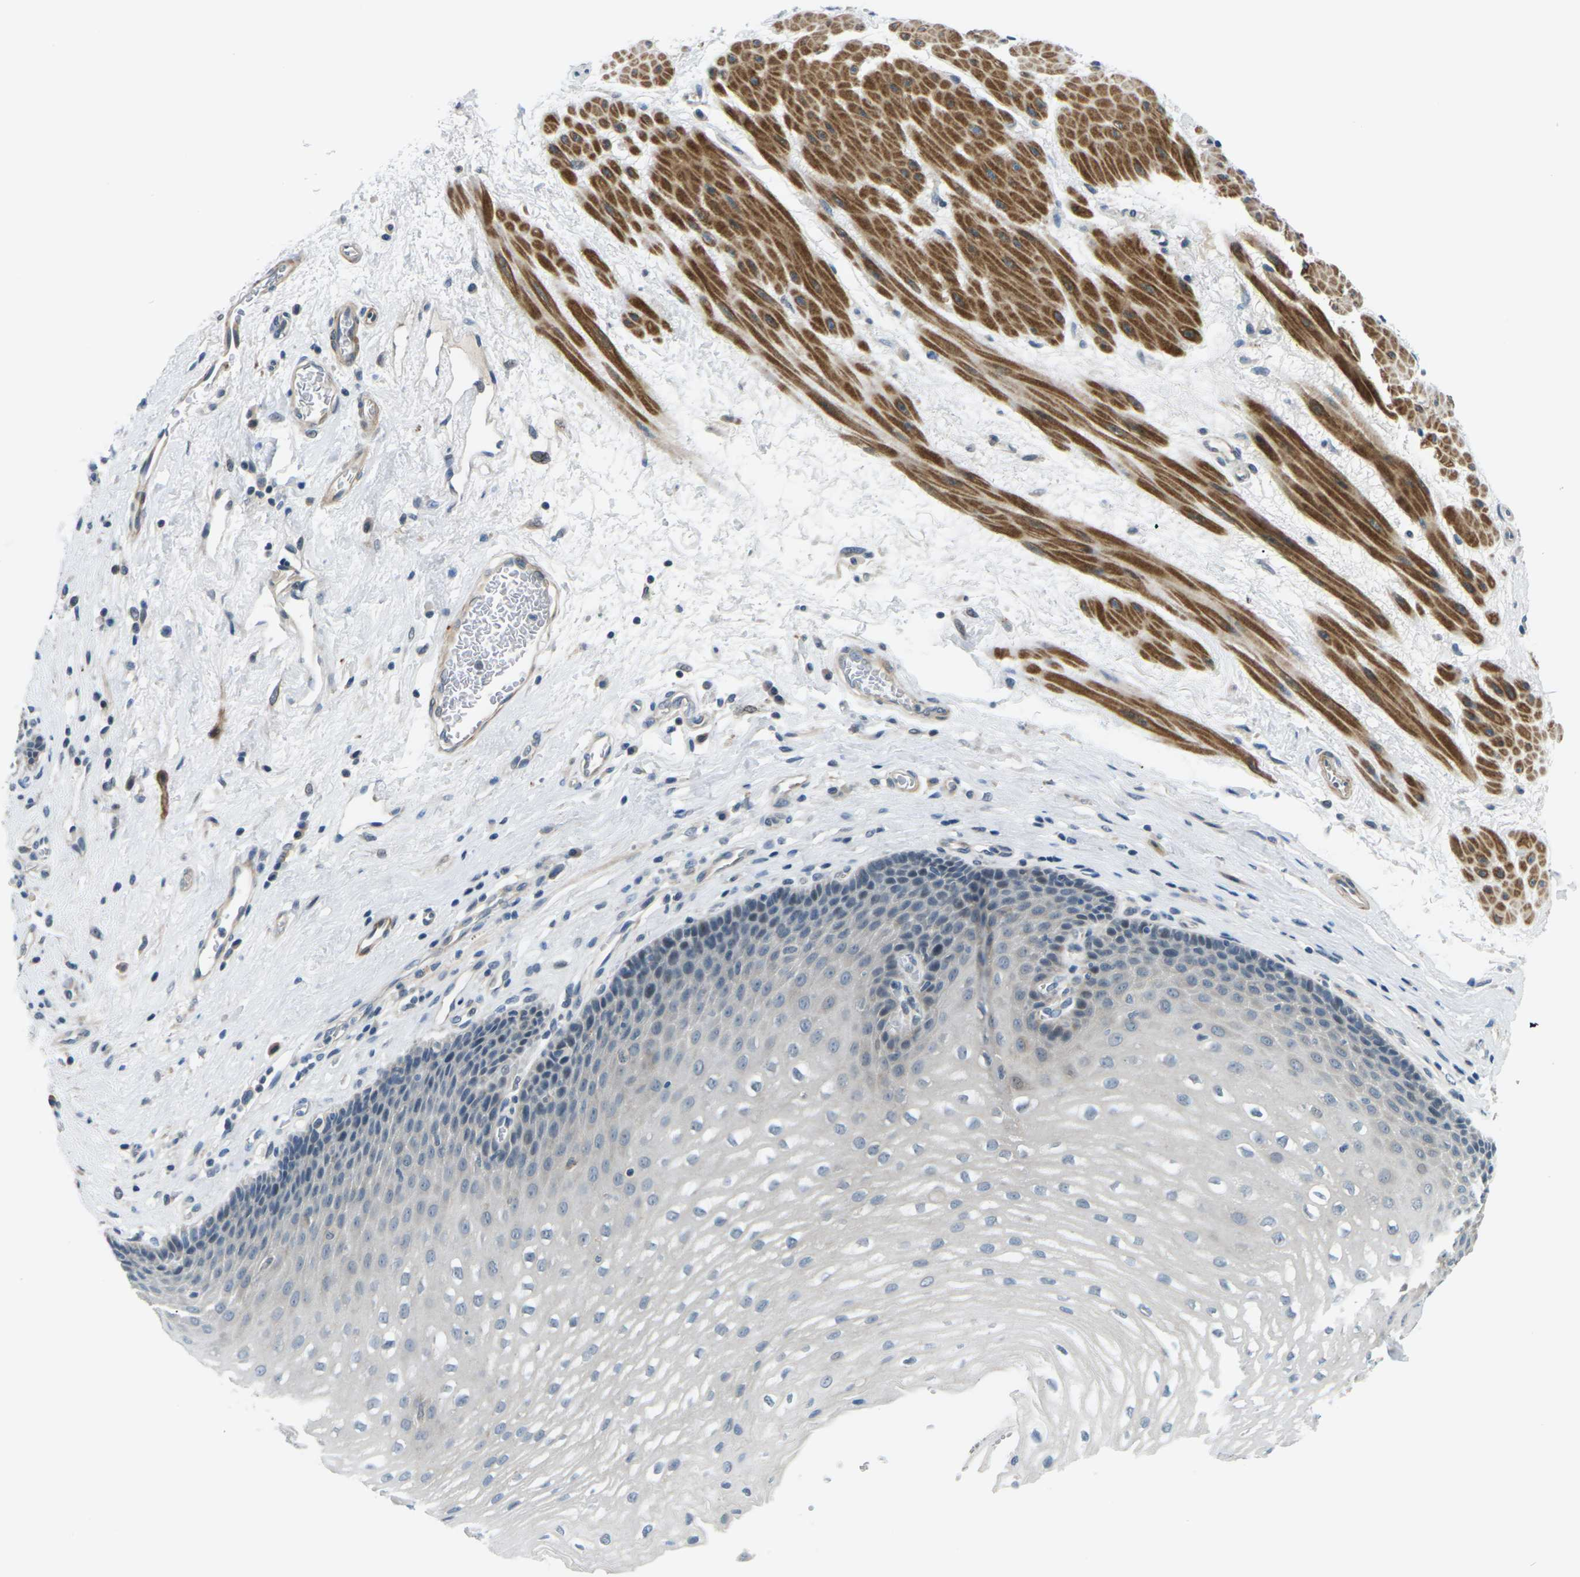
{"staining": {"intensity": "negative", "quantity": "none", "location": "none"}, "tissue": "esophagus", "cell_type": "Squamous epithelial cells", "image_type": "normal", "snomed": [{"axis": "morphology", "description": "Normal tissue, NOS"}, {"axis": "topography", "description": "Esophagus"}], "caption": "IHC micrograph of normal esophagus: human esophagus stained with DAB (3,3'-diaminobenzidine) demonstrates no significant protein expression in squamous epithelial cells. The staining was performed using DAB (3,3'-diaminobenzidine) to visualize the protein expression in brown, while the nuclei were stained in blue with hematoxylin (Magnification: 20x).", "gene": "SLC13A3", "patient": {"sex": "male", "age": 48}}